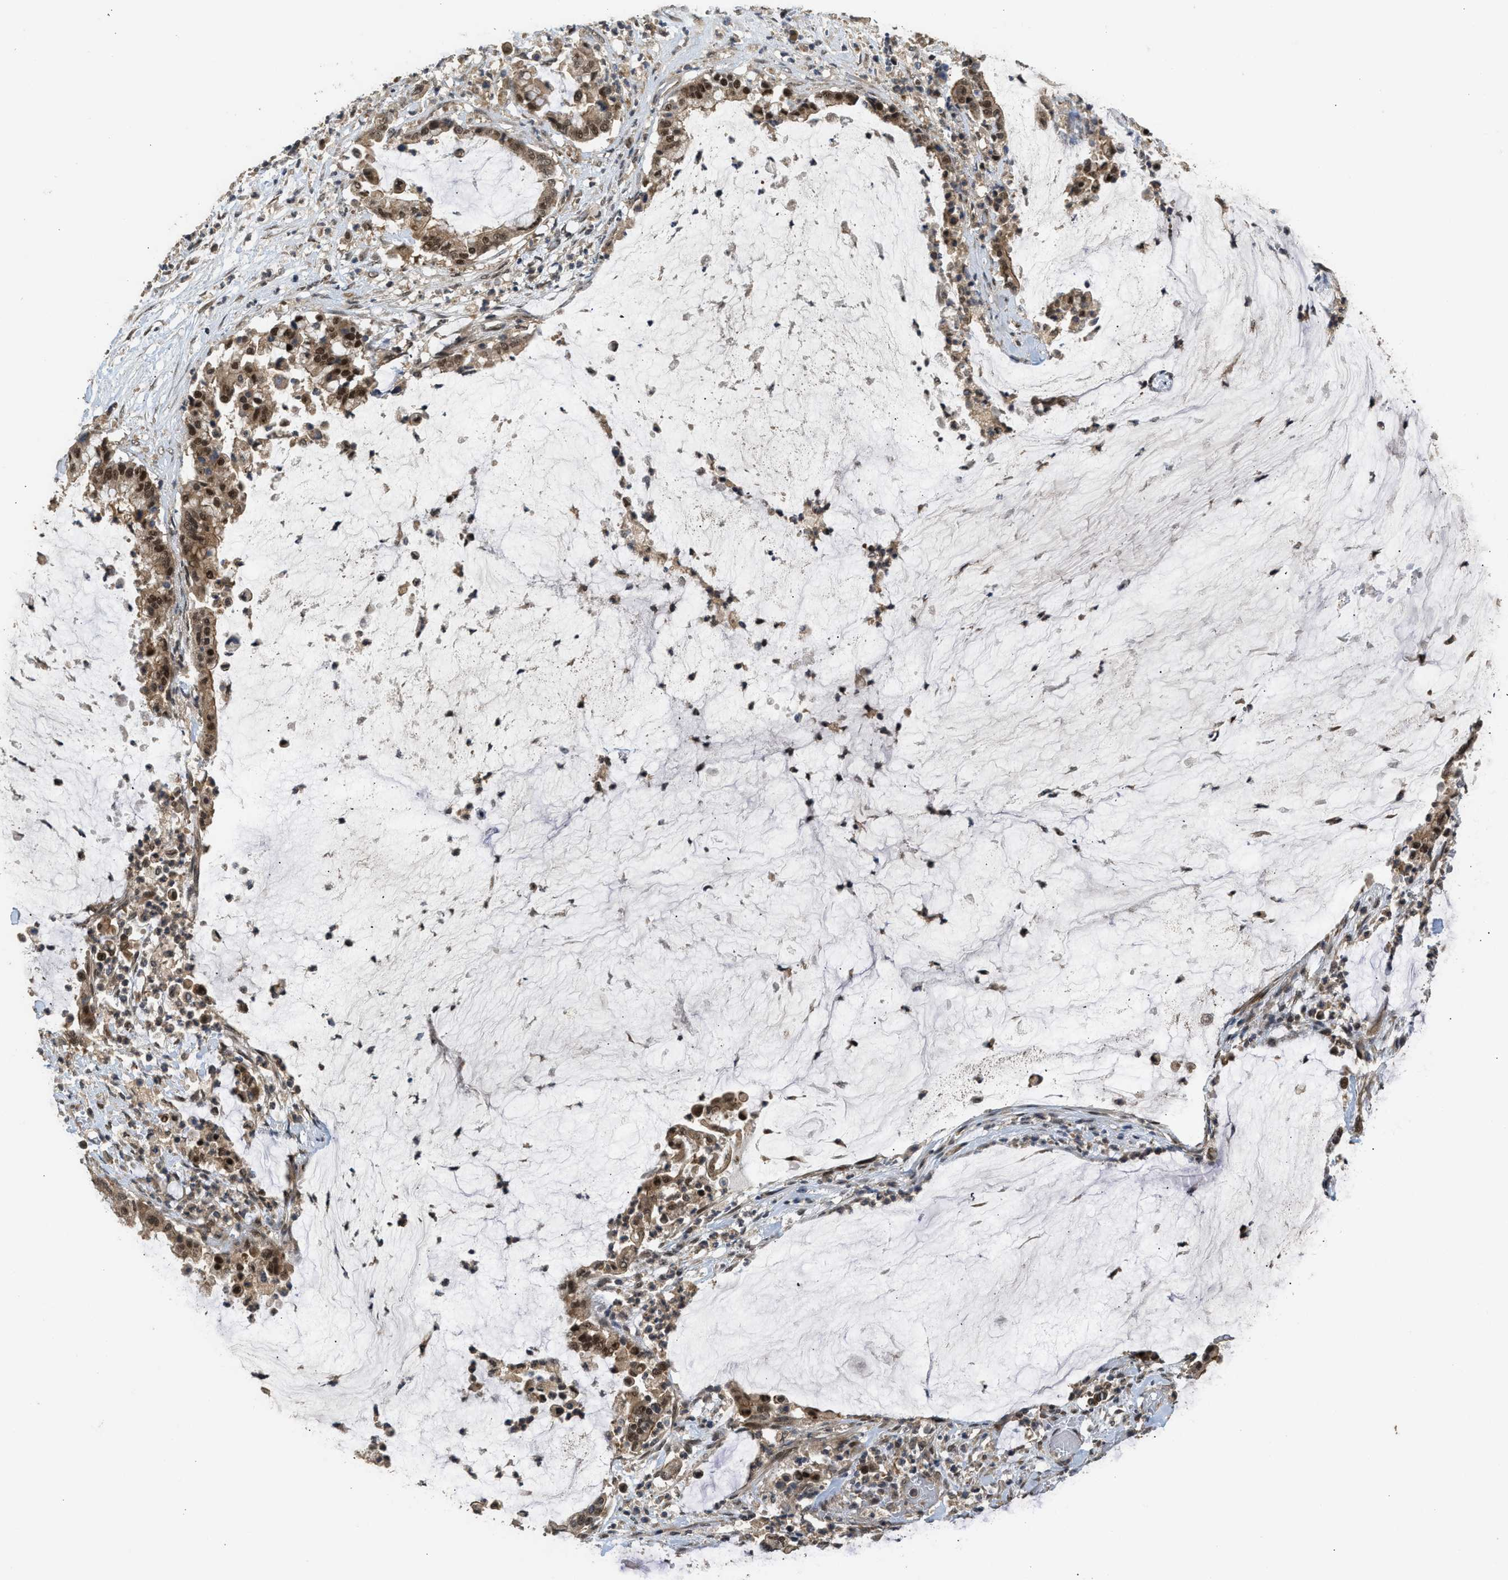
{"staining": {"intensity": "moderate", "quantity": ">75%", "location": "cytoplasmic/membranous,nuclear"}, "tissue": "pancreatic cancer", "cell_type": "Tumor cells", "image_type": "cancer", "snomed": [{"axis": "morphology", "description": "Adenocarcinoma, NOS"}, {"axis": "topography", "description": "Pancreas"}], "caption": "IHC staining of pancreatic cancer (adenocarcinoma), which reveals medium levels of moderate cytoplasmic/membranous and nuclear staining in about >75% of tumor cells indicating moderate cytoplasmic/membranous and nuclear protein staining. The staining was performed using DAB (brown) for protein detection and nuclei were counterstained in hematoxylin (blue).", "gene": "GET1", "patient": {"sex": "male", "age": 41}}